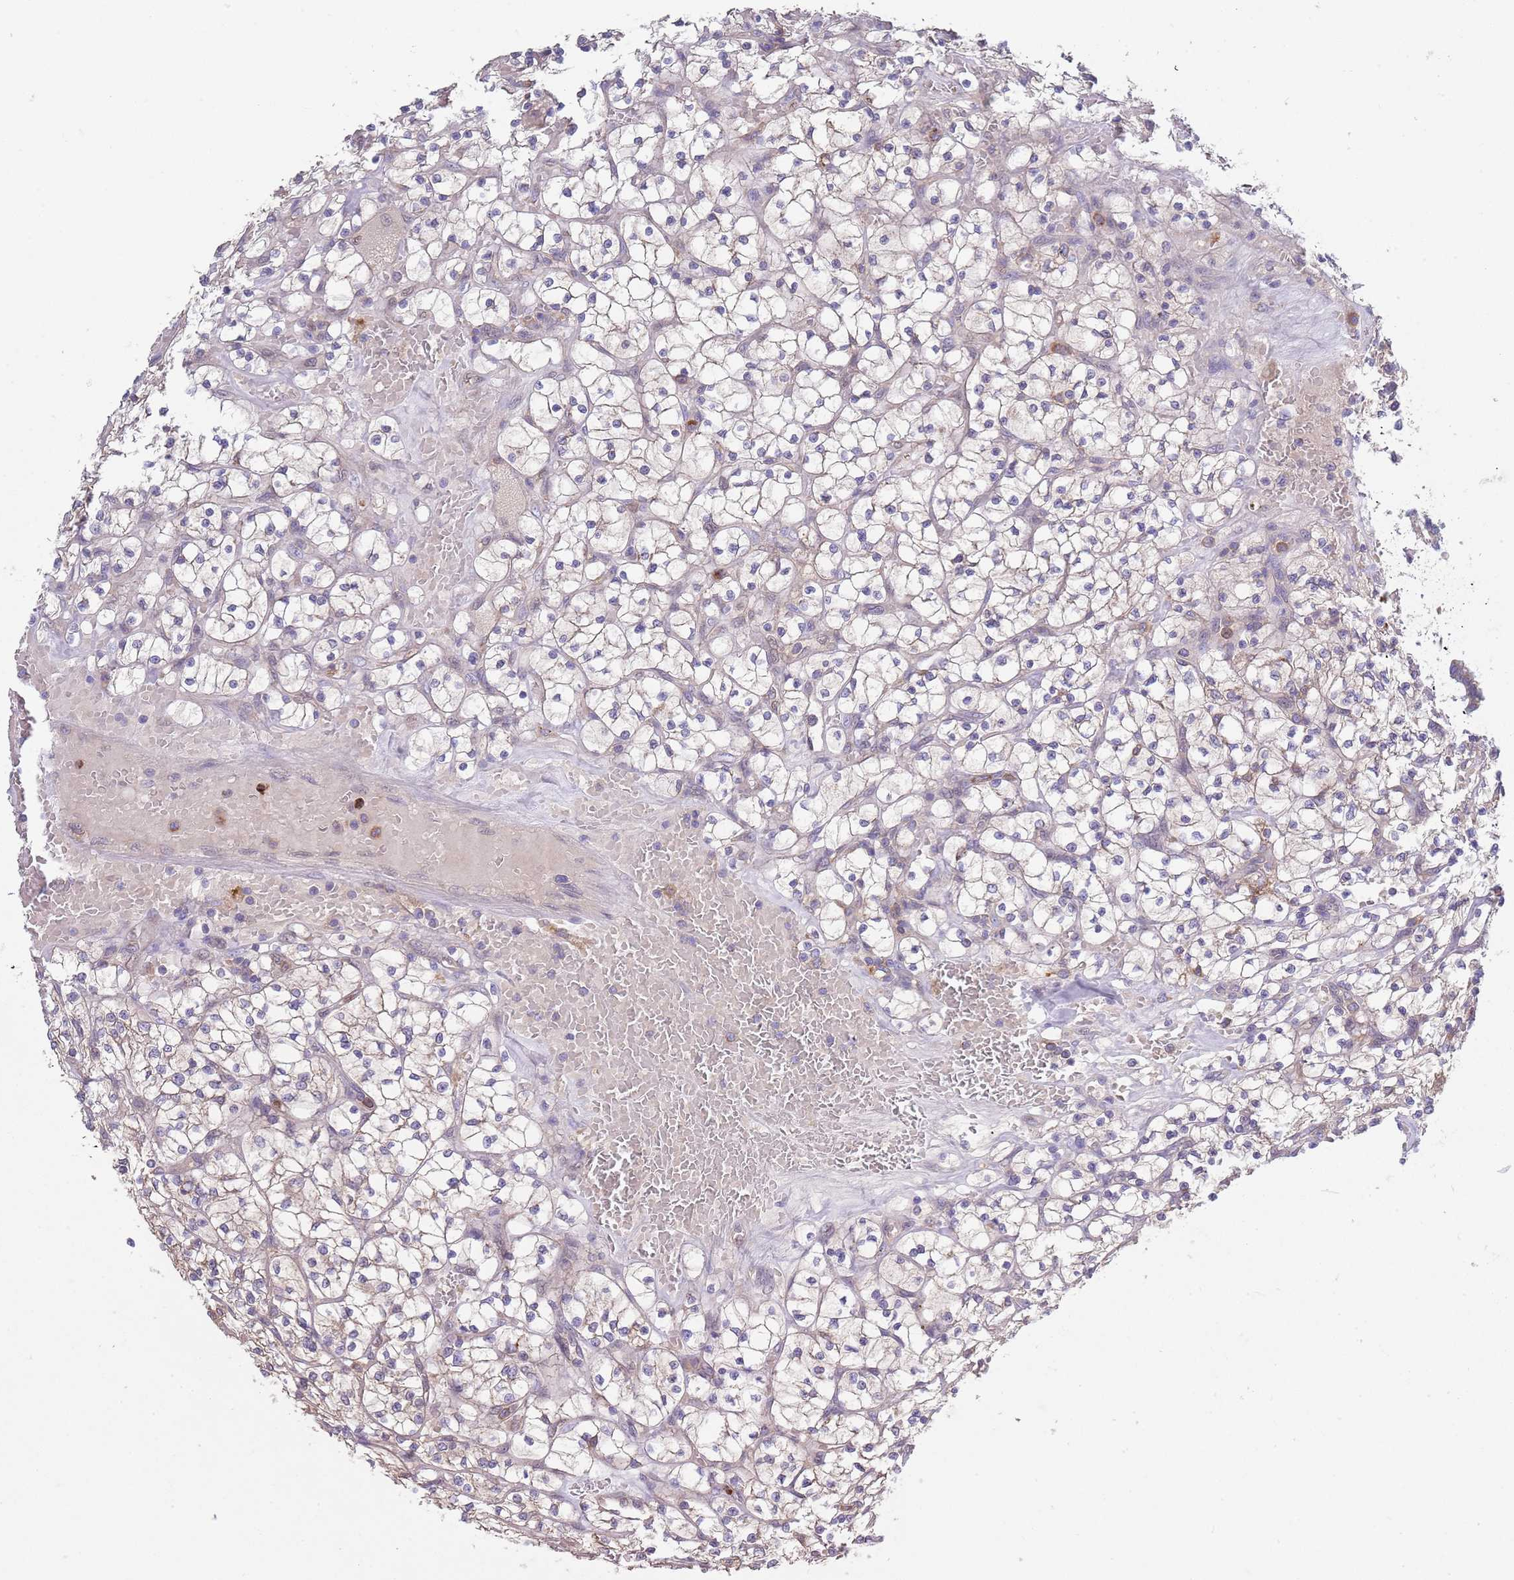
{"staining": {"intensity": "negative", "quantity": "none", "location": "none"}, "tissue": "renal cancer", "cell_type": "Tumor cells", "image_type": "cancer", "snomed": [{"axis": "morphology", "description": "Adenocarcinoma, NOS"}, {"axis": "topography", "description": "Kidney"}], "caption": "Image shows no significant protein positivity in tumor cells of renal cancer. The staining was performed using DAB (3,3'-diaminobenzidine) to visualize the protein expression in brown, while the nuclei were stained in blue with hematoxylin (Magnification: 20x).", "gene": "DDT", "patient": {"sex": "female", "age": 64}}